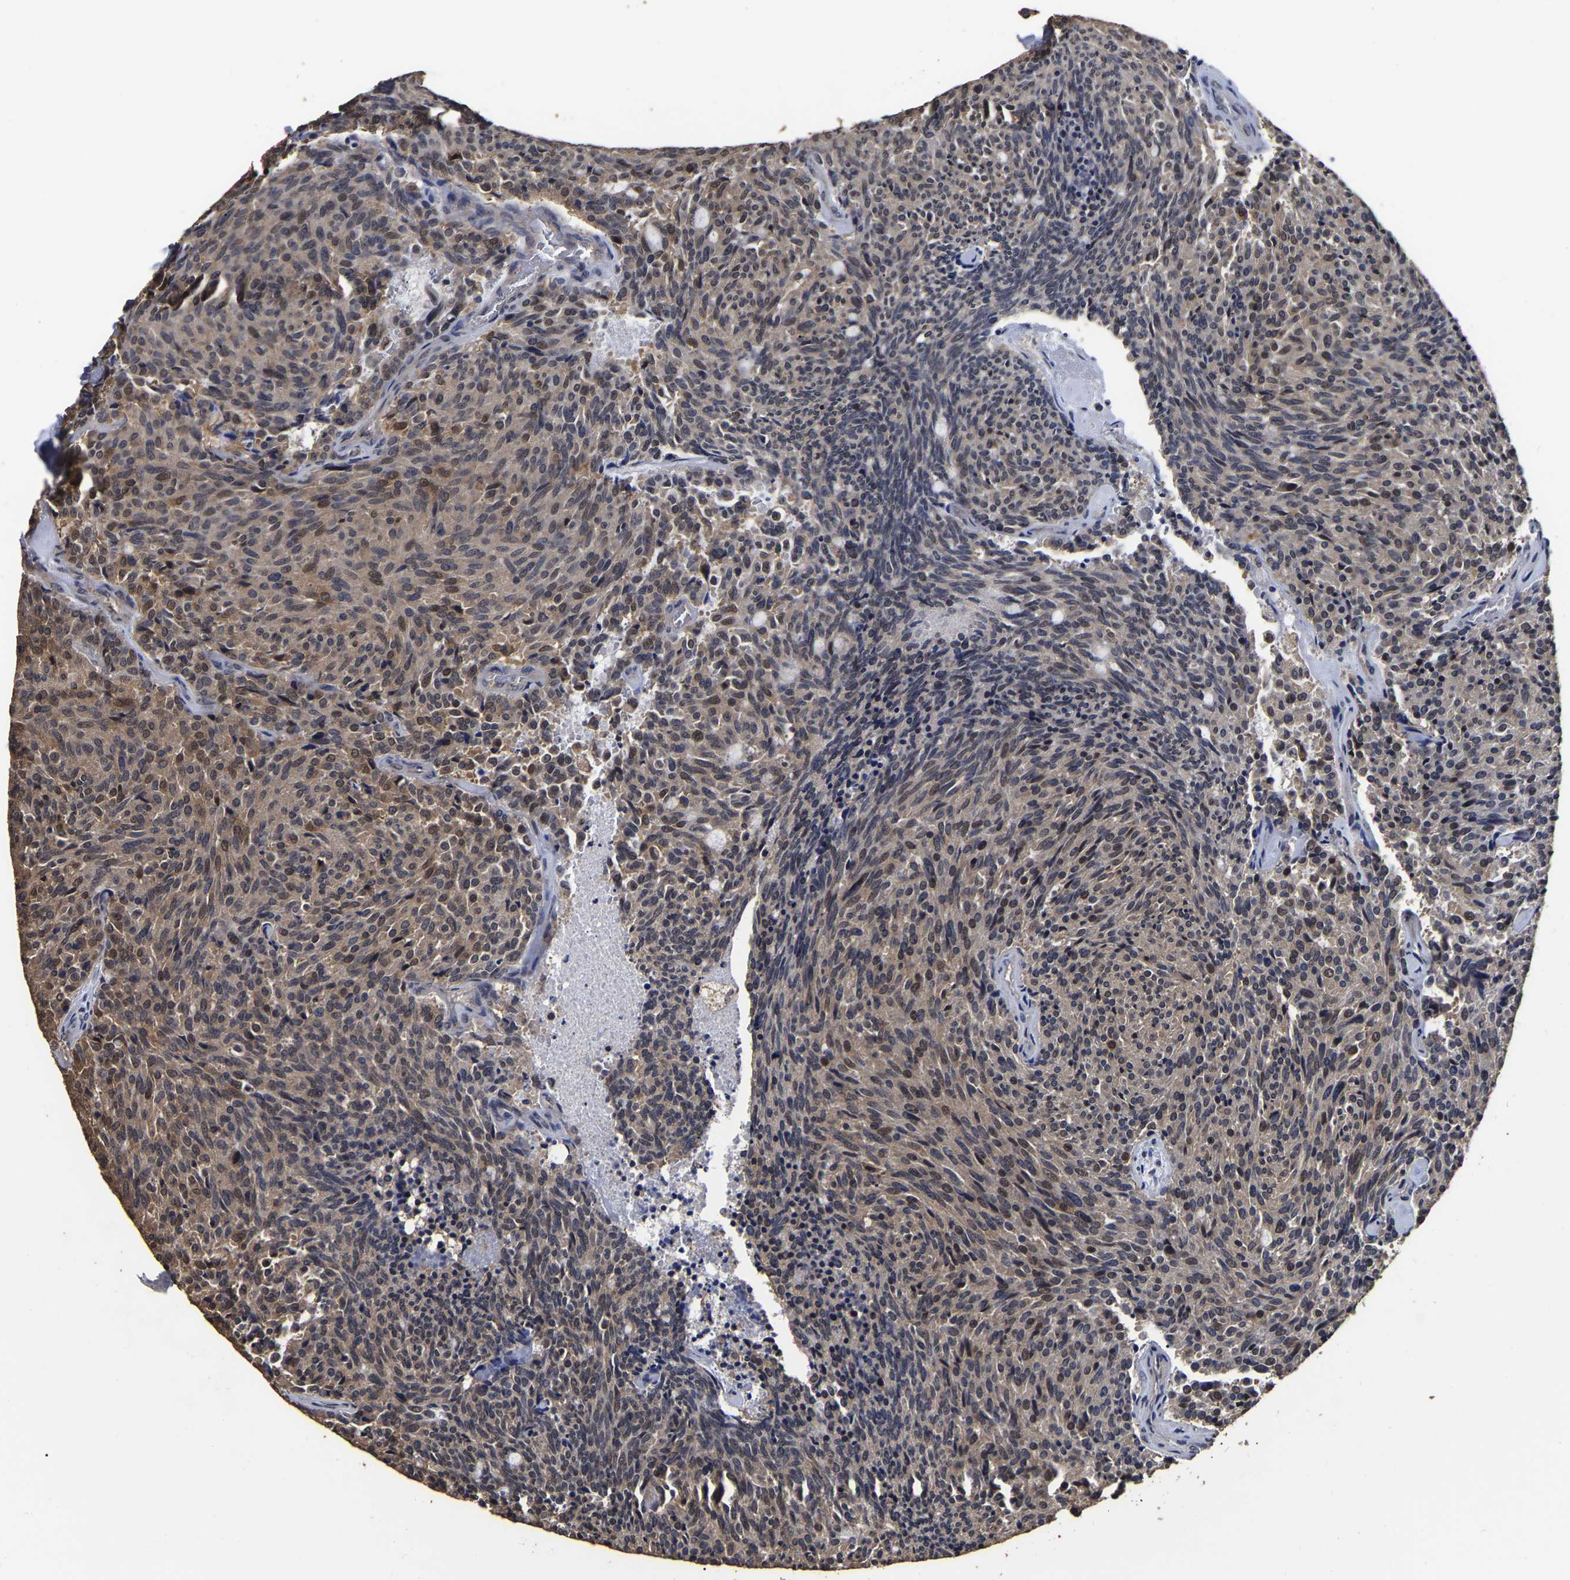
{"staining": {"intensity": "weak", "quantity": ">75%", "location": "cytoplasmic/membranous"}, "tissue": "carcinoid", "cell_type": "Tumor cells", "image_type": "cancer", "snomed": [{"axis": "morphology", "description": "Carcinoid, malignant, NOS"}, {"axis": "topography", "description": "Pancreas"}], "caption": "Immunohistochemistry (IHC) histopathology image of carcinoid stained for a protein (brown), which demonstrates low levels of weak cytoplasmic/membranous expression in approximately >75% of tumor cells.", "gene": "STK32C", "patient": {"sex": "female", "age": 54}}